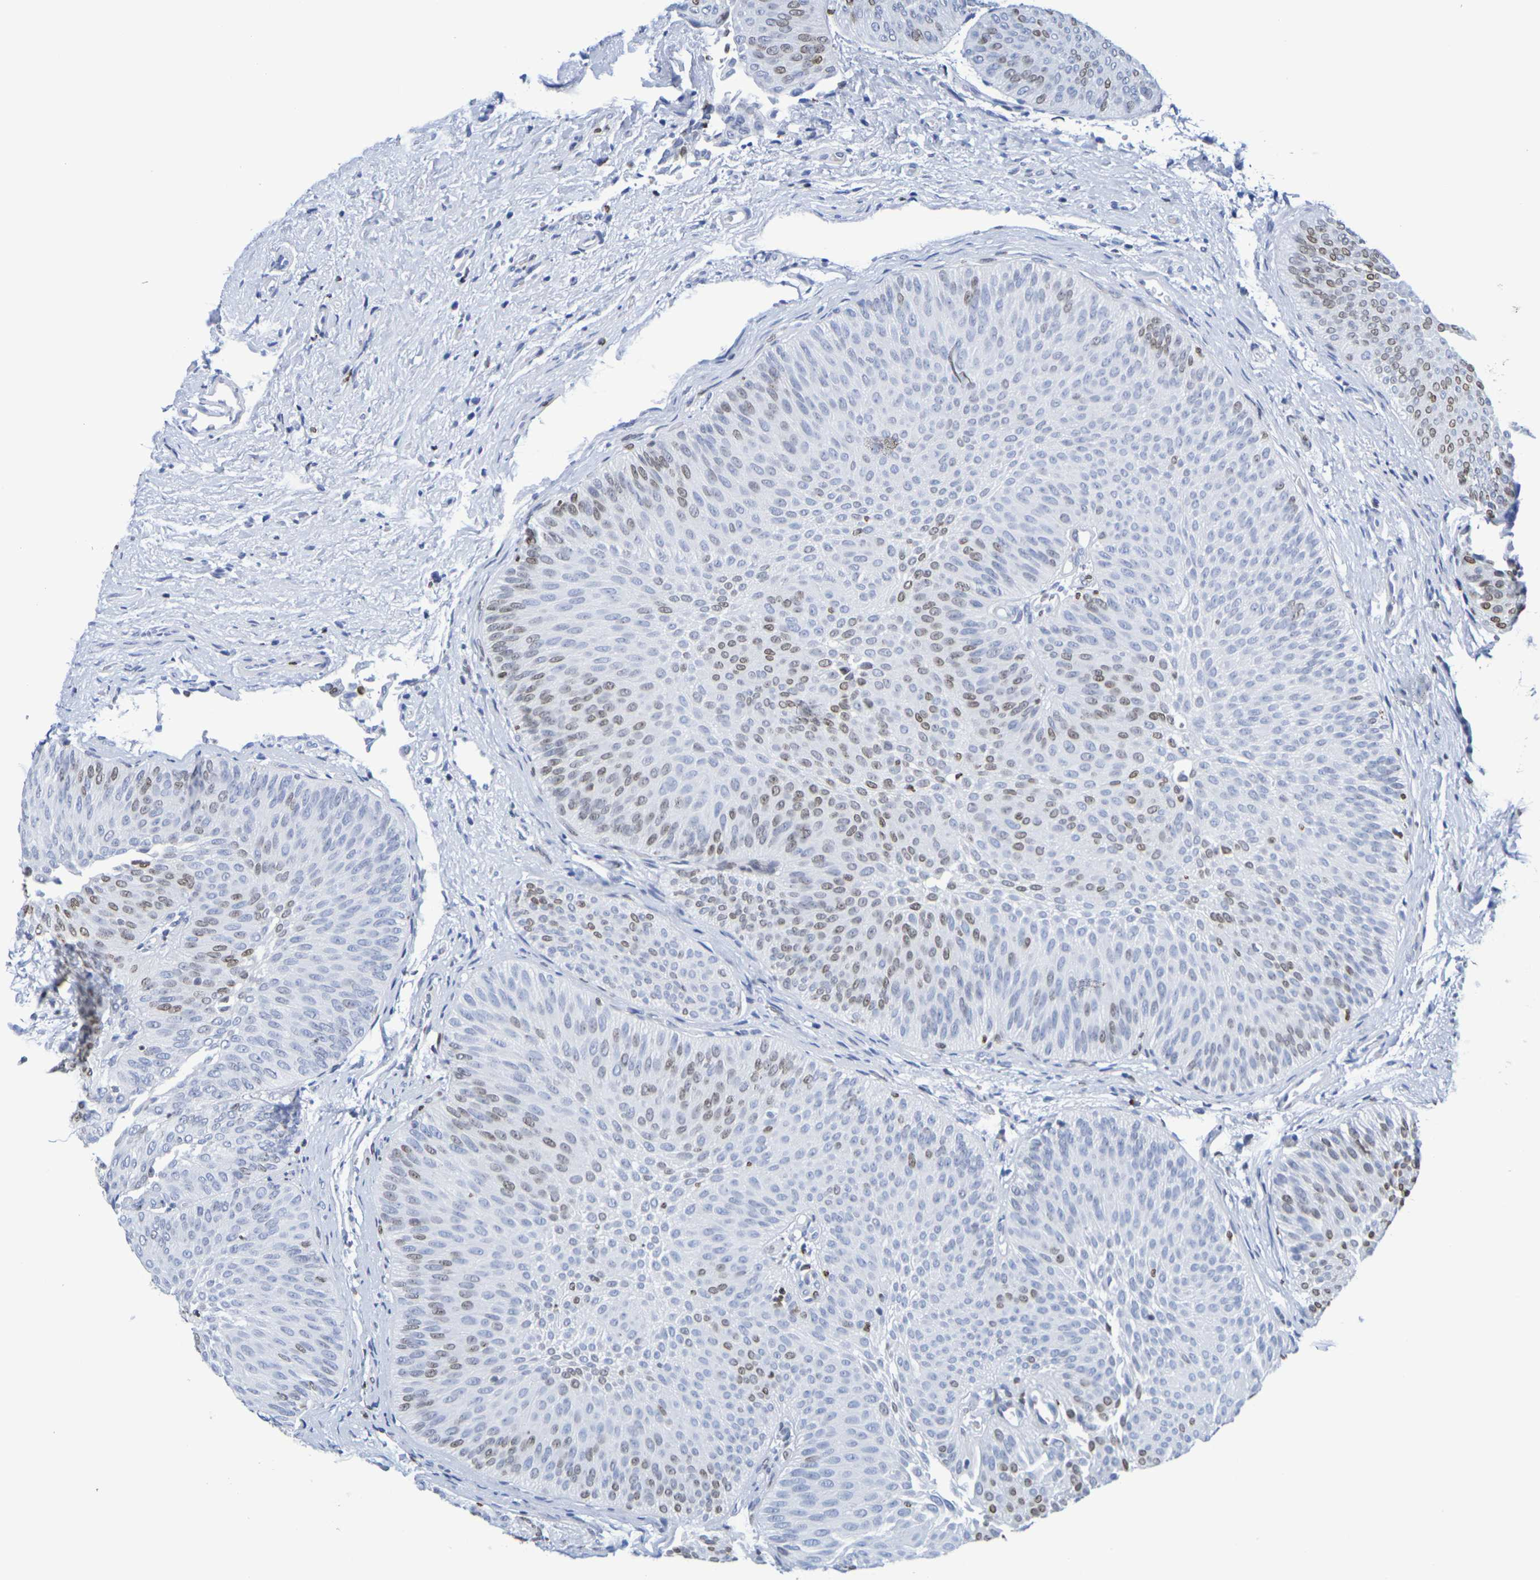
{"staining": {"intensity": "moderate", "quantity": "<25%", "location": "nuclear"}, "tissue": "urothelial cancer", "cell_type": "Tumor cells", "image_type": "cancer", "snomed": [{"axis": "morphology", "description": "Urothelial carcinoma, Low grade"}, {"axis": "topography", "description": "Urinary bladder"}], "caption": "Immunohistochemistry of human urothelial cancer demonstrates low levels of moderate nuclear positivity in approximately <25% of tumor cells.", "gene": "H1-5", "patient": {"sex": "female", "age": 60}}